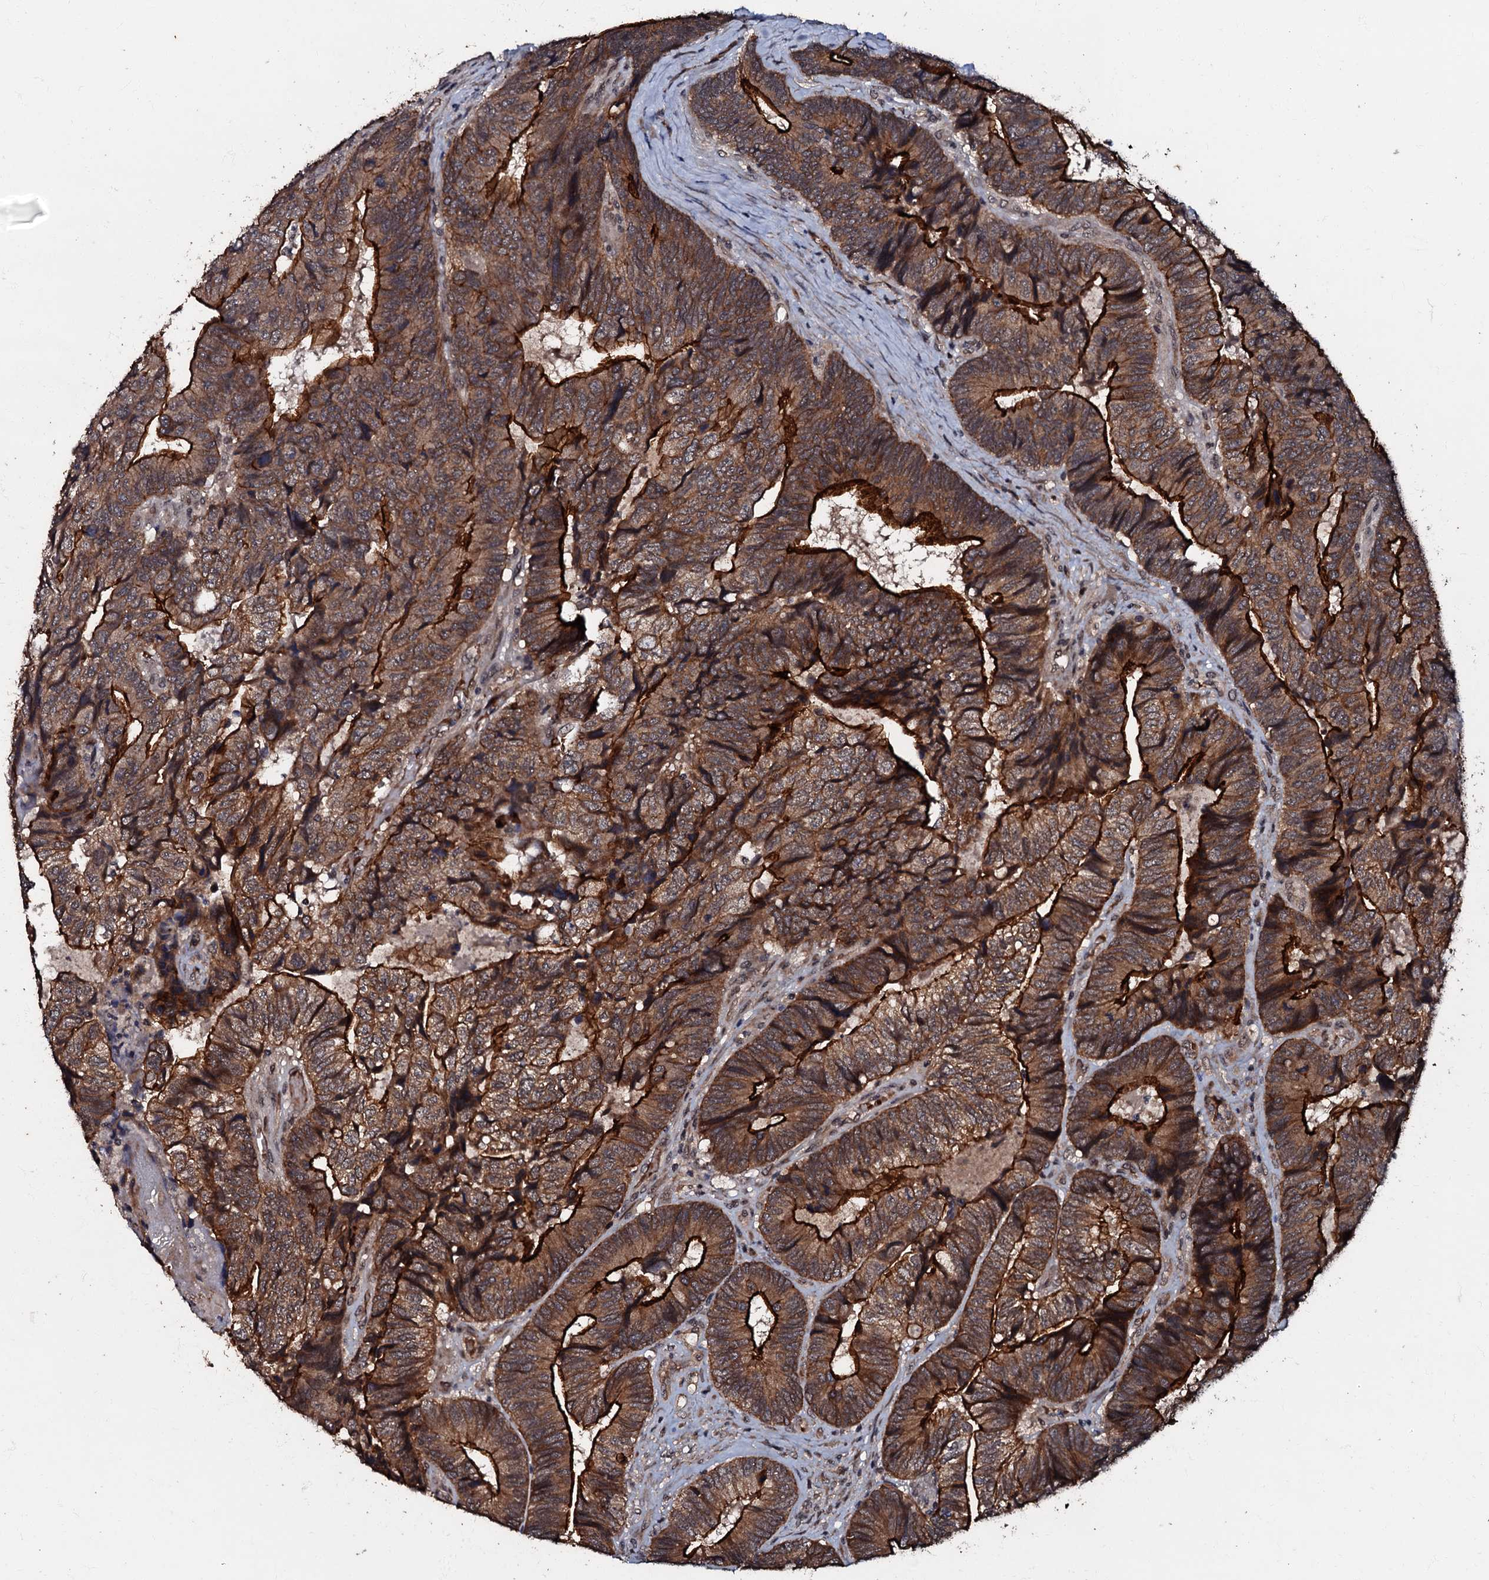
{"staining": {"intensity": "strong", "quantity": ">75%", "location": "cytoplasmic/membranous"}, "tissue": "colorectal cancer", "cell_type": "Tumor cells", "image_type": "cancer", "snomed": [{"axis": "morphology", "description": "Adenocarcinoma, NOS"}, {"axis": "topography", "description": "Colon"}], "caption": "Colorectal adenocarcinoma stained with immunohistochemistry (IHC) shows strong cytoplasmic/membranous staining in approximately >75% of tumor cells.", "gene": "MANSC4", "patient": {"sex": "female", "age": 67}}